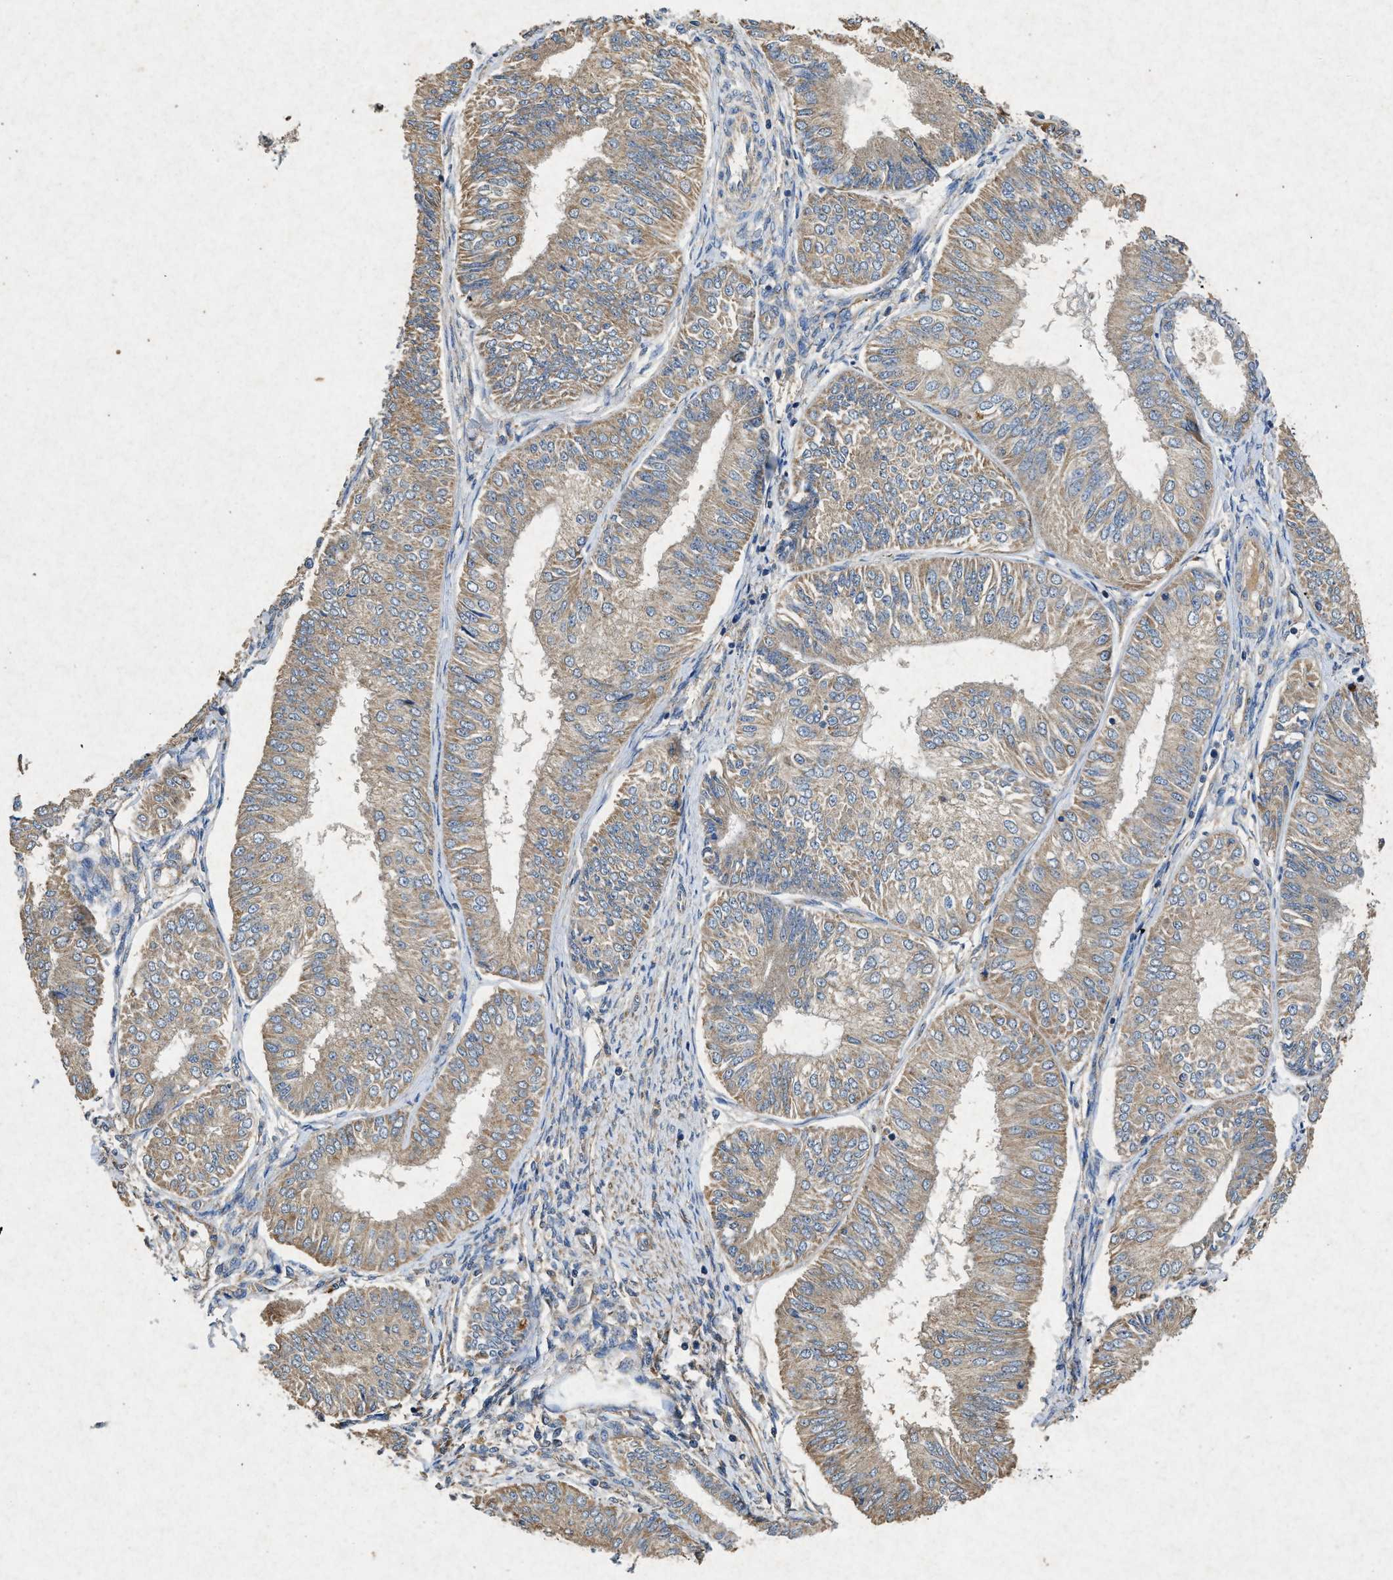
{"staining": {"intensity": "moderate", "quantity": ">75%", "location": "cytoplasmic/membranous"}, "tissue": "endometrial cancer", "cell_type": "Tumor cells", "image_type": "cancer", "snomed": [{"axis": "morphology", "description": "Adenocarcinoma, NOS"}, {"axis": "topography", "description": "Endometrium"}], "caption": "Immunohistochemical staining of human endometrial adenocarcinoma shows moderate cytoplasmic/membranous protein expression in about >75% of tumor cells.", "gene": "CDK15", "patient": {"sex": "female", "age": 58}}